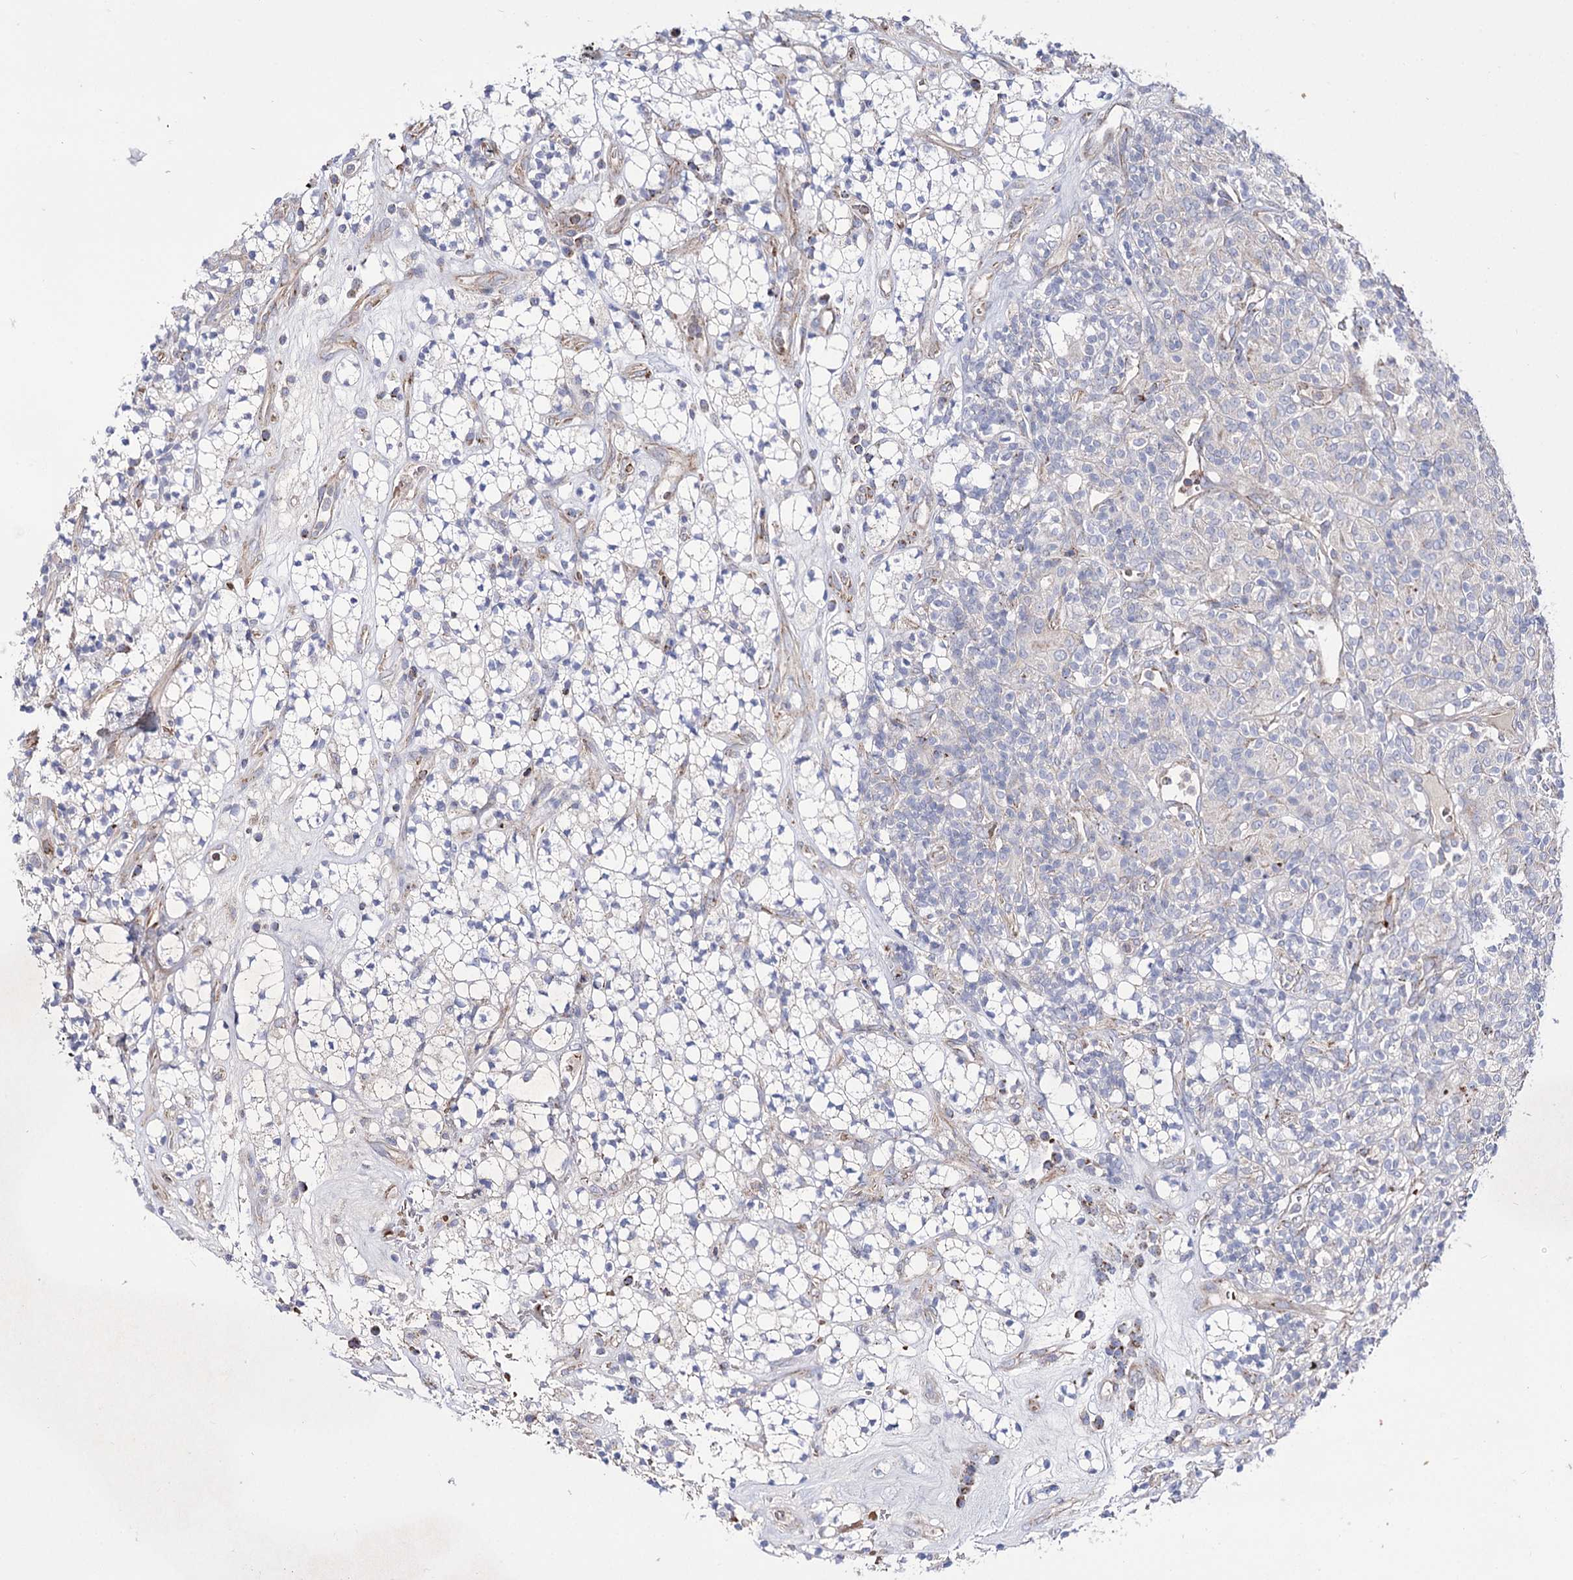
{"staining": {"intensity": "negative", "quantity": "none", "location": "none"}, "tissue": "renal cancer", "cell_type": "Tumor cells", "image_type": "cancer", "snomed": [{"axis": "morphology", "description": "Adenocarcinoma, NOS"}, {"axis": "topography", "description": "Kidney"}], "caption": "The IHC image has no significant positivity in tumor cells of renal cancer tissue.", "gene": "OSBPL5", "patient": {"sex": "male", "age": 77}}